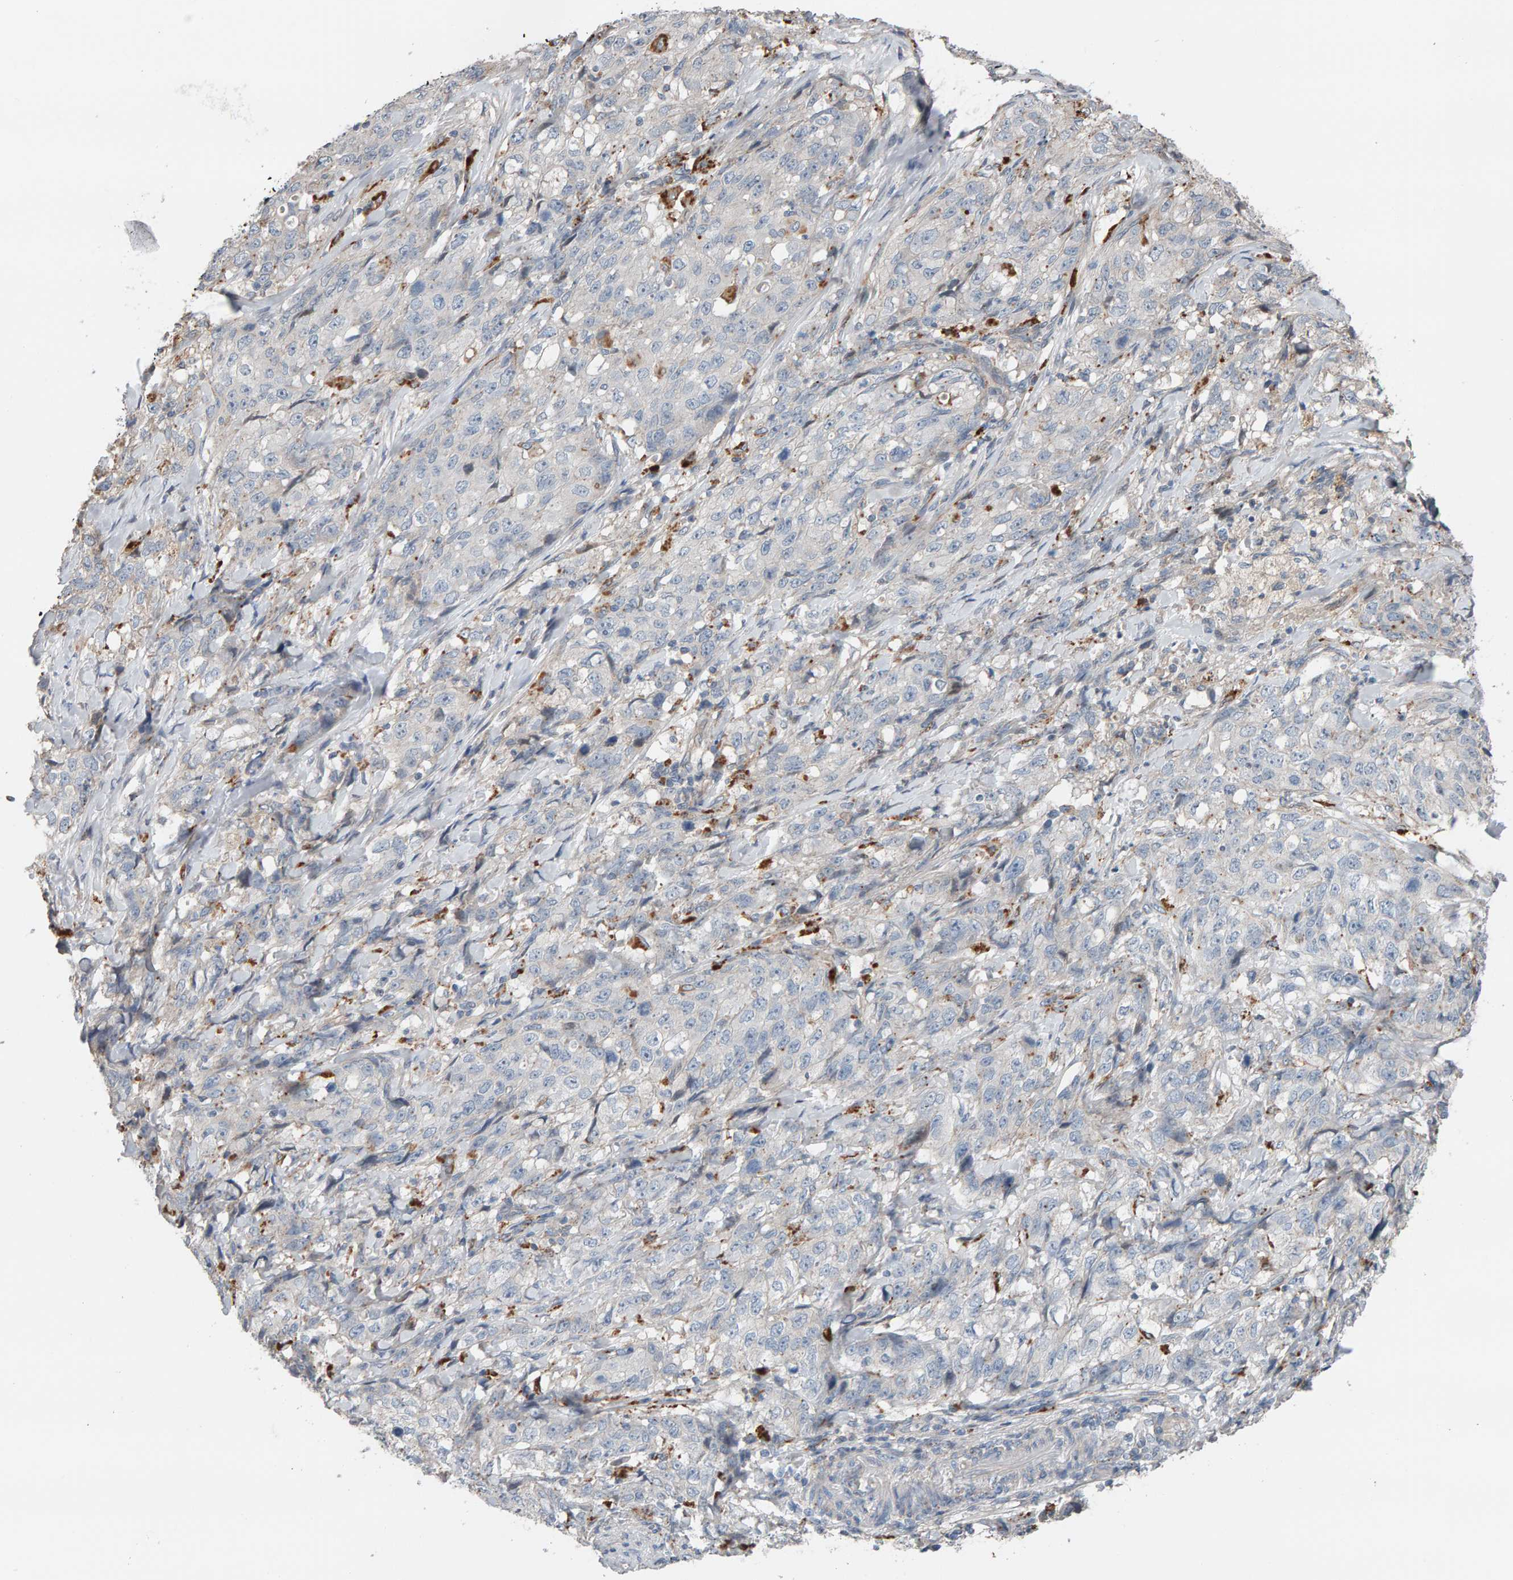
{"staining": {"intensity": "negative", "quantity": "none", "location": "none"}, "tissue": "stomach cancer", "cell_type": "Tumor cells", "image_type": "cancer", "snomed": [{"axis": "morphology", "description": "Adenocarcinoma, NOS"}, {"axis": "topography", "description": "Stomach"}], "caption": "Immunohistochemical staining of human adenocarcinoma (stomach) displays no significant positivity in tumor cells.", "gene": "IPPK", "patient": {"sex": "male", "age": 48}}